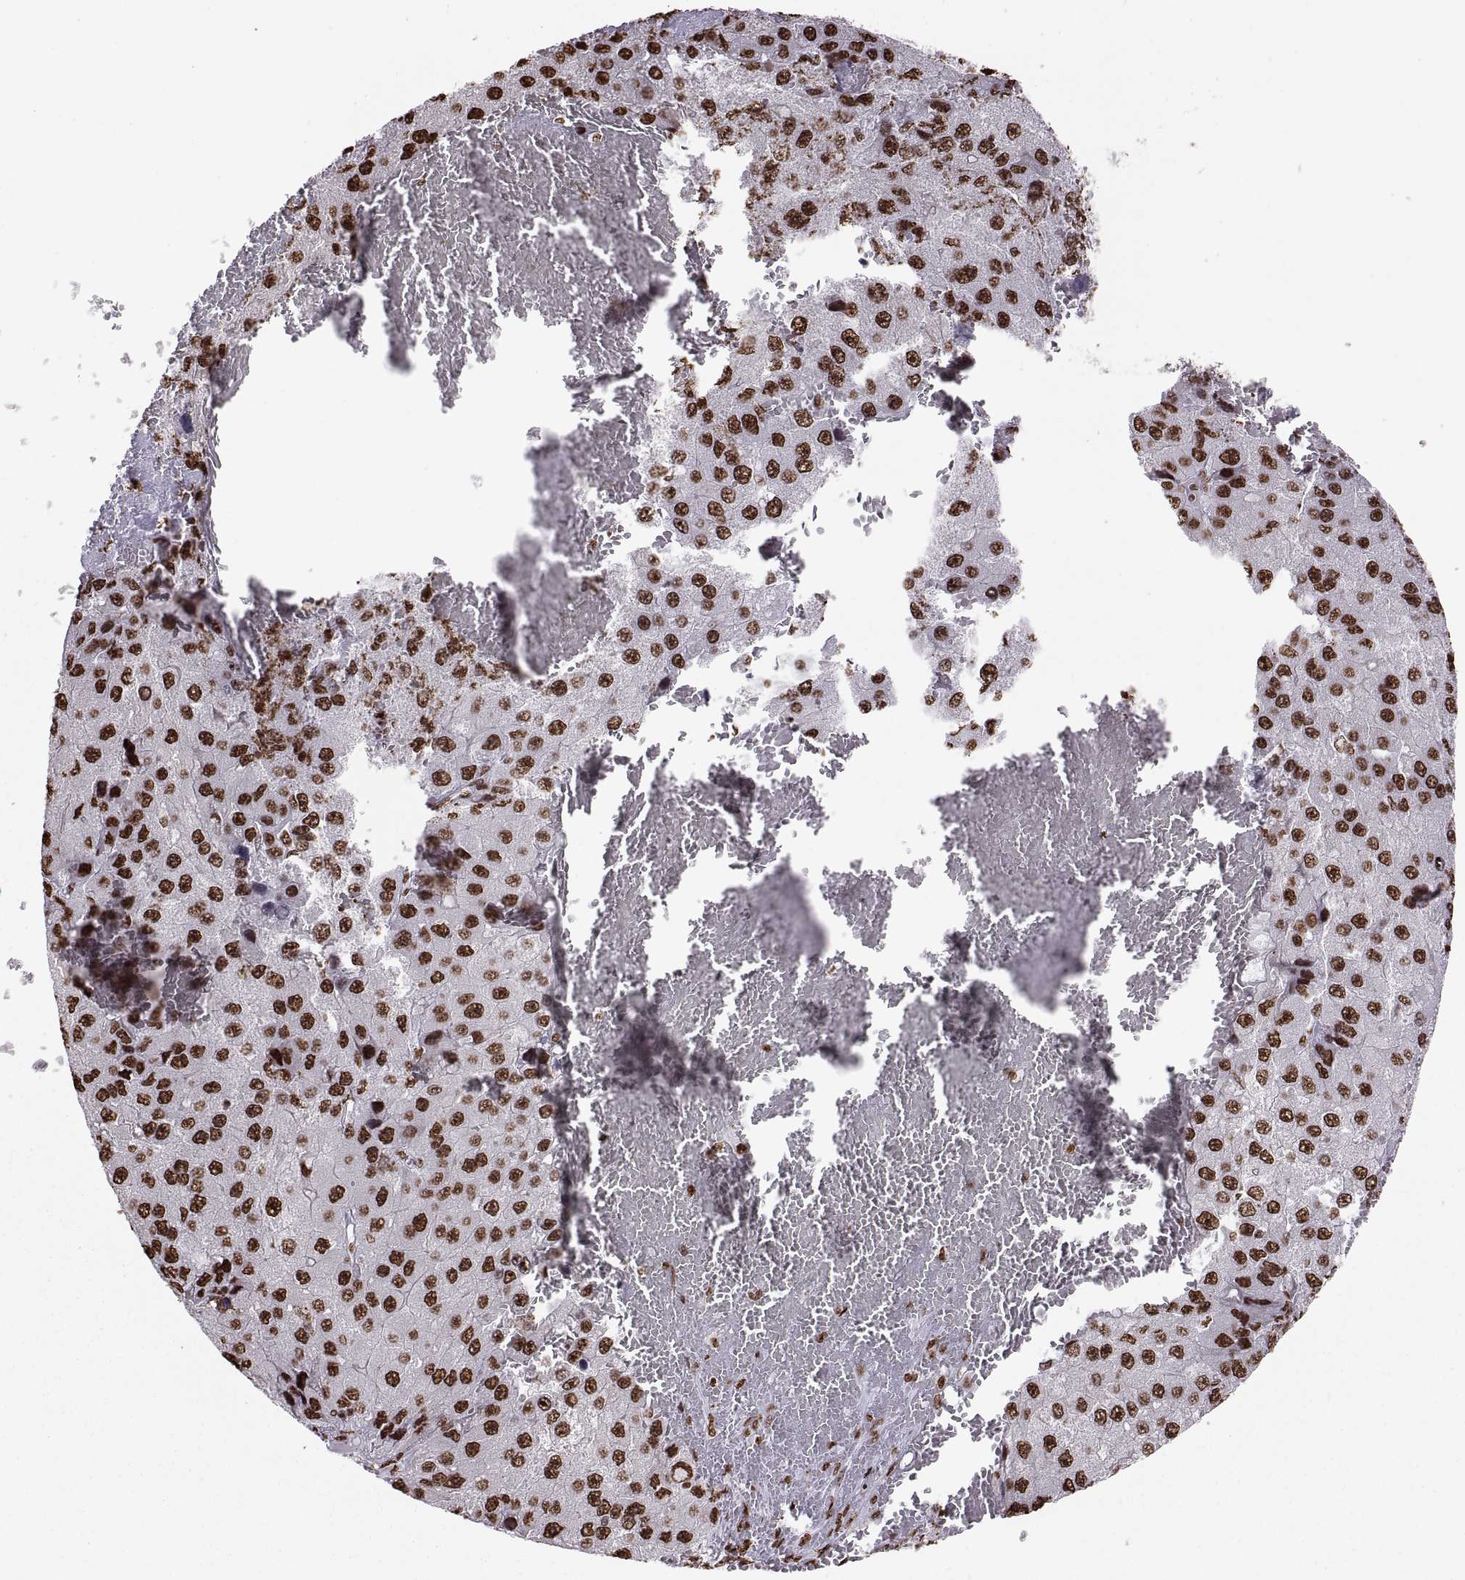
{"staining": {"intensity": "strong", "quantity": ">75%", "location": "nuclear"}, "tissue": "liver cancer", "cell_type": "Tumor cells", "image_type": "cancer", "snomed": [{"axis": "morphology", "description": "Carcinoma, Hepatocellular, NOS"}, {"axis": "topography", "description": "Liver"}], "caption": "Approximately >75% of tumor cells in liver cancer (hepatocellular carcinoma) show strong nuclear protein positivity as visualized by brown immunohistochemical staining.", "gene": "SNAI1", "patient": {"sex": "female", "age": 73}}